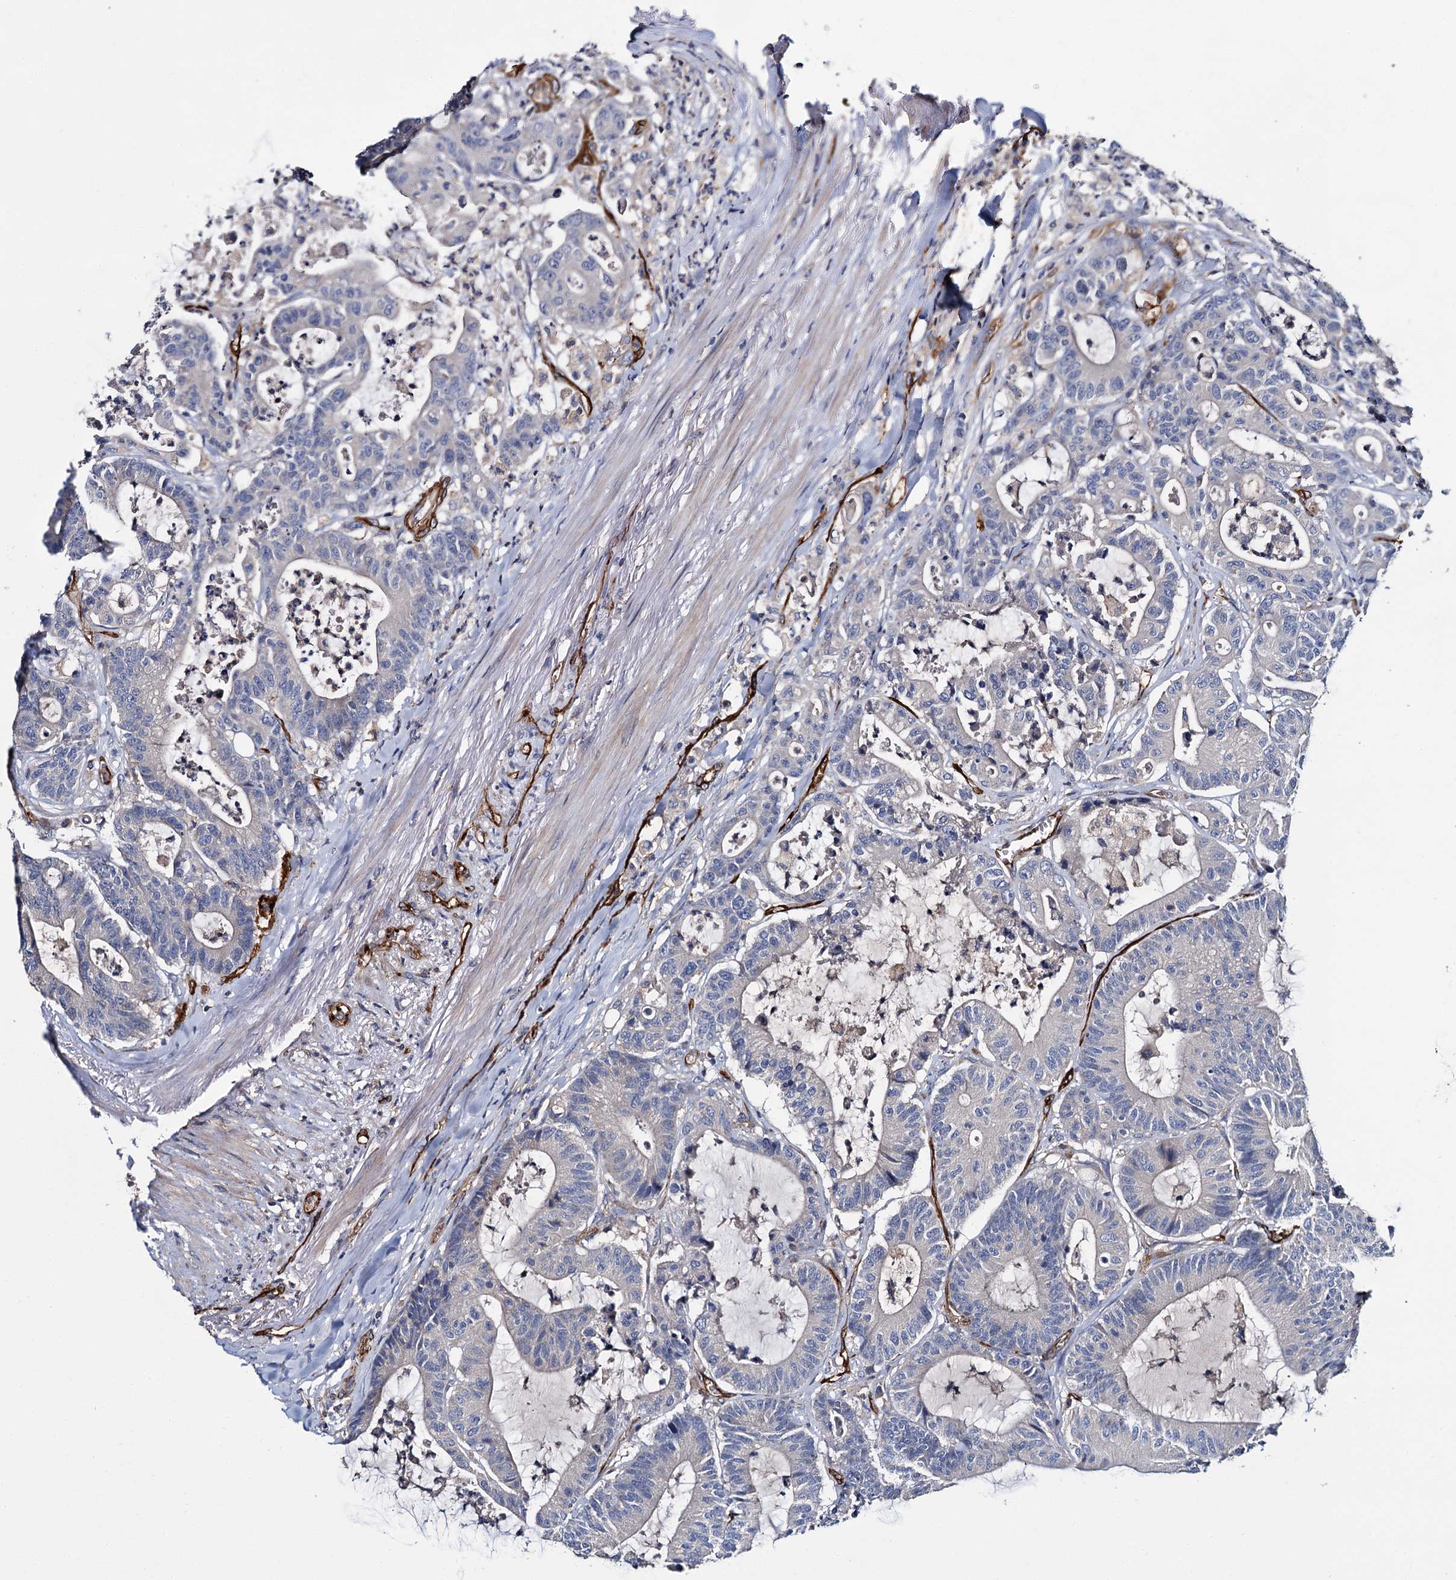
{"staining": {"intensity": "negative", "quantity": "none", "location": "none"}, "tissue": "colorectal cancer", "cell_type": "Tumor cells", "image_type": "cancer", "snomed": [{"axis": "morphology", "description": "Adenocarcinoma, NOS"}, {"axis": "topography", "description": "Colon"}], "caption": "The histopathology image demonstrates no staining of tumor cells in adenocarcinoma (colorectal).", "gene": "CACNA1C", "patient": {"sex": "female", "age": 84}}